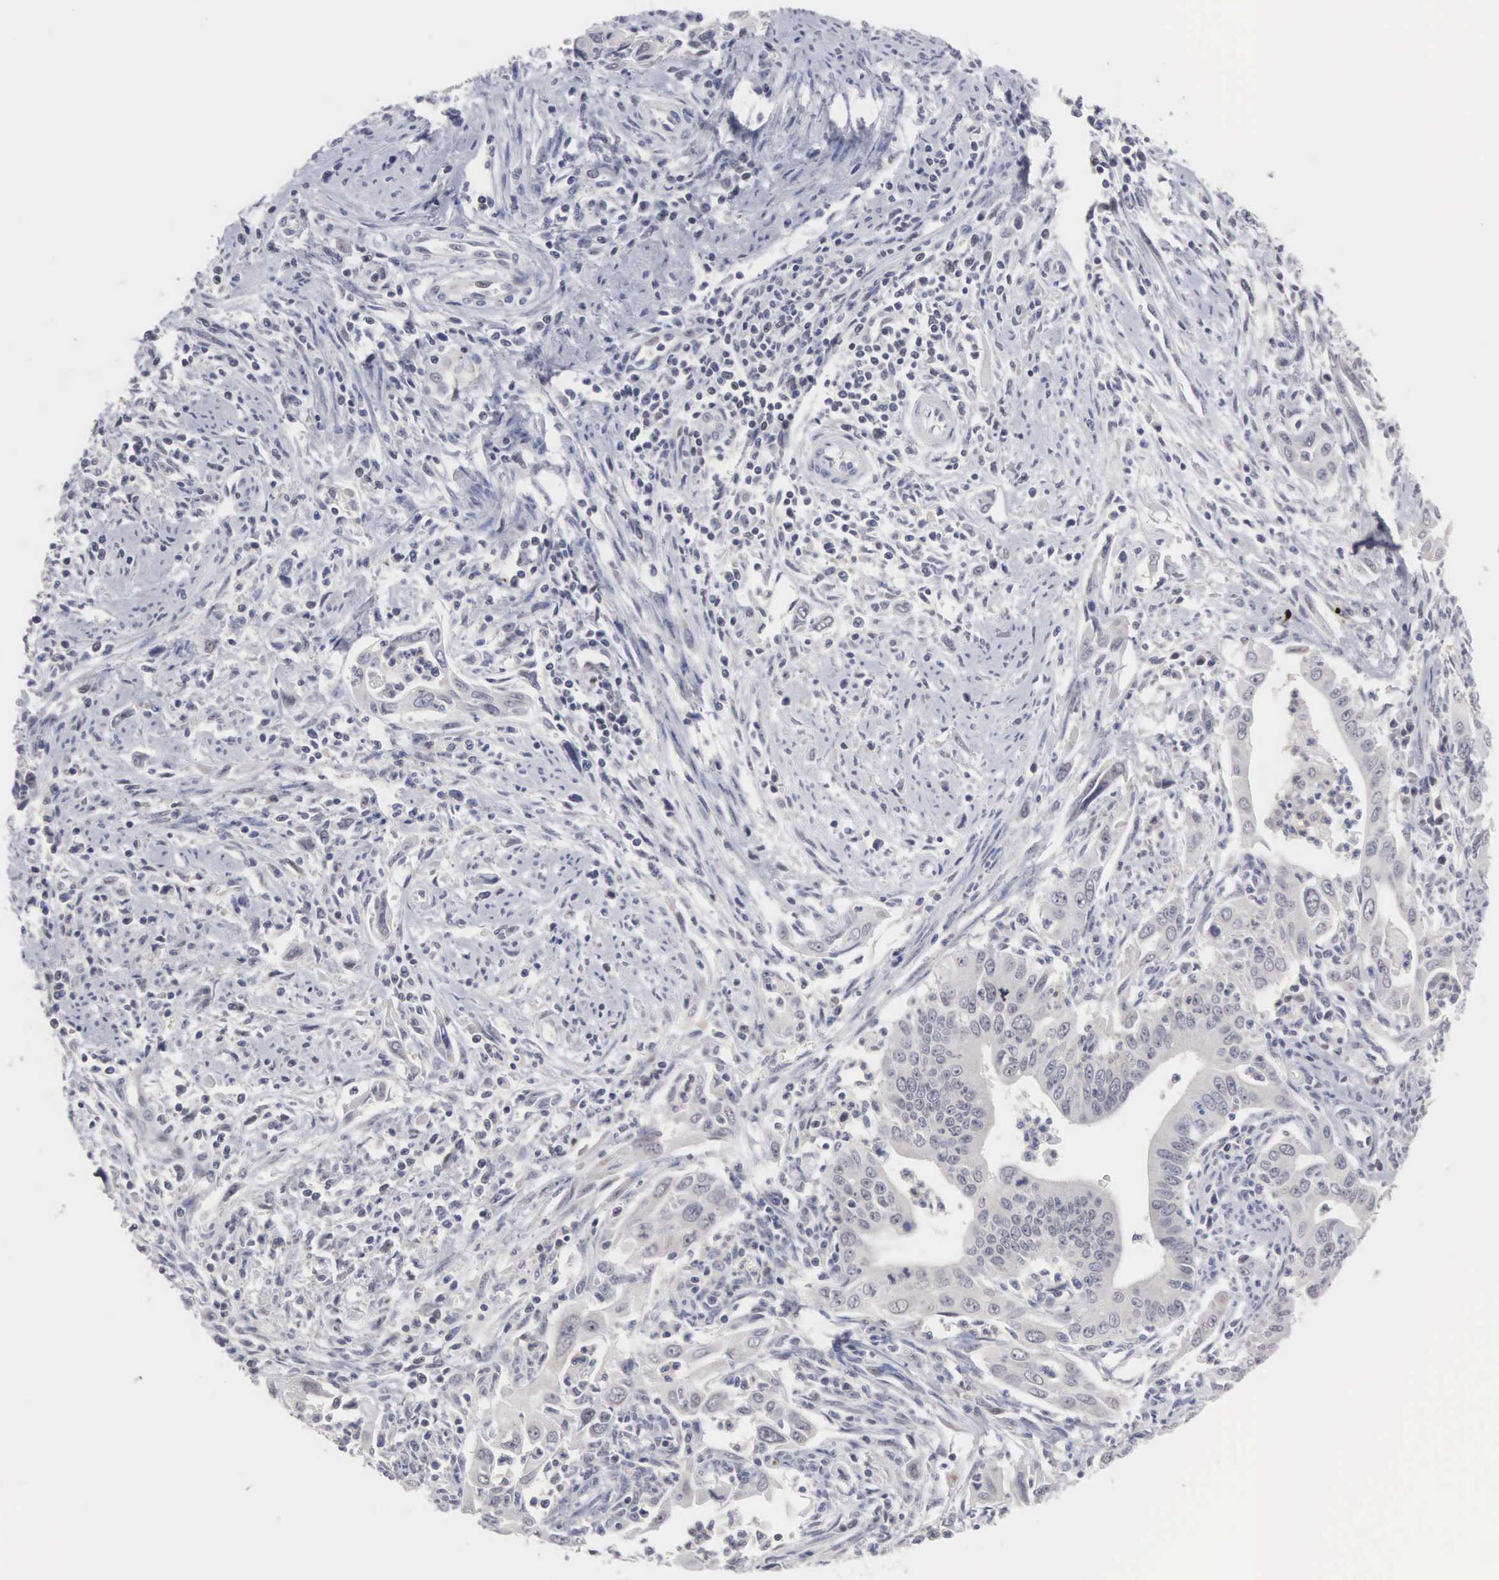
{"staining": {"intensity": "negative", "quantity": "none", "location": "none"}, "tissue": "cervical cancer", "cell_type": "Tumor cells", "image_type": "cancer", "snomed": [{"axis": "morphology", "description": "Normal tissue, NOS"}, {"axis": "morphology", "description": "Adenocarcinoma, NOS"}, {"axis": "topography", "description": "Cervix"}], "caption": "The image displays no significant expression in tumor cells of cervical cancer (adenocarcinoma).", "gene": "ACOT4", "patient": {"sex": "female", "age": 34}}